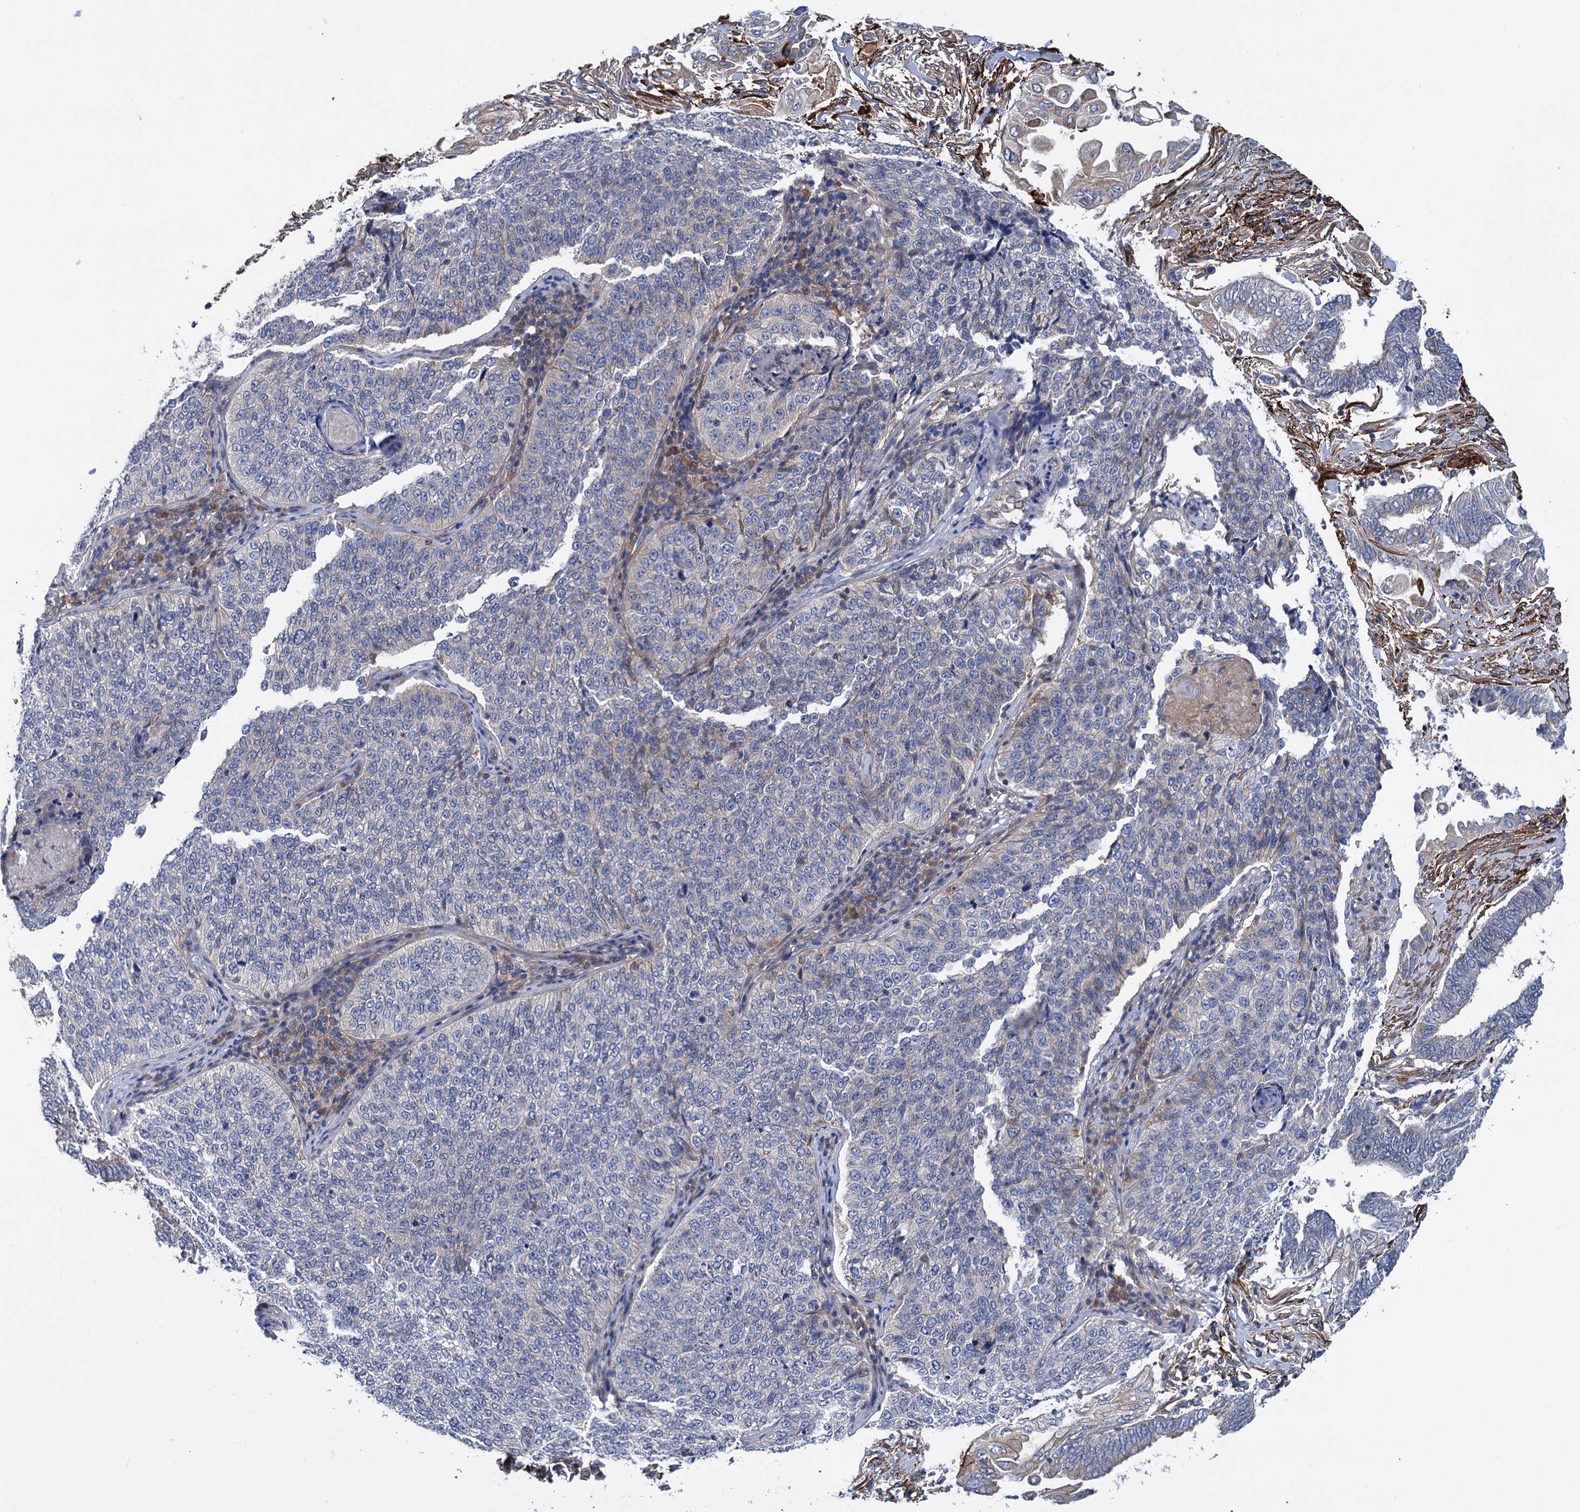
{"staining": {"intensity": "negative", "quantity": "none", "location": "none"}, "tissue": "cervical cancer", "cell_type": "Tumor cells", "image_type": "cancer", "snomed": [{"axis": "morphology", "description": "Squamous cell carcinoma, NOS"}, {"axis": "topography", "description": "Cervix"}], "caption": "Human squamous cell carcinoma (cervical) stained for a protein using immunohistochemistry (IHC) shows no expression in tumor cells.", "gene": "TRIM55", "patient": {"sex": "female", "age": 35}}